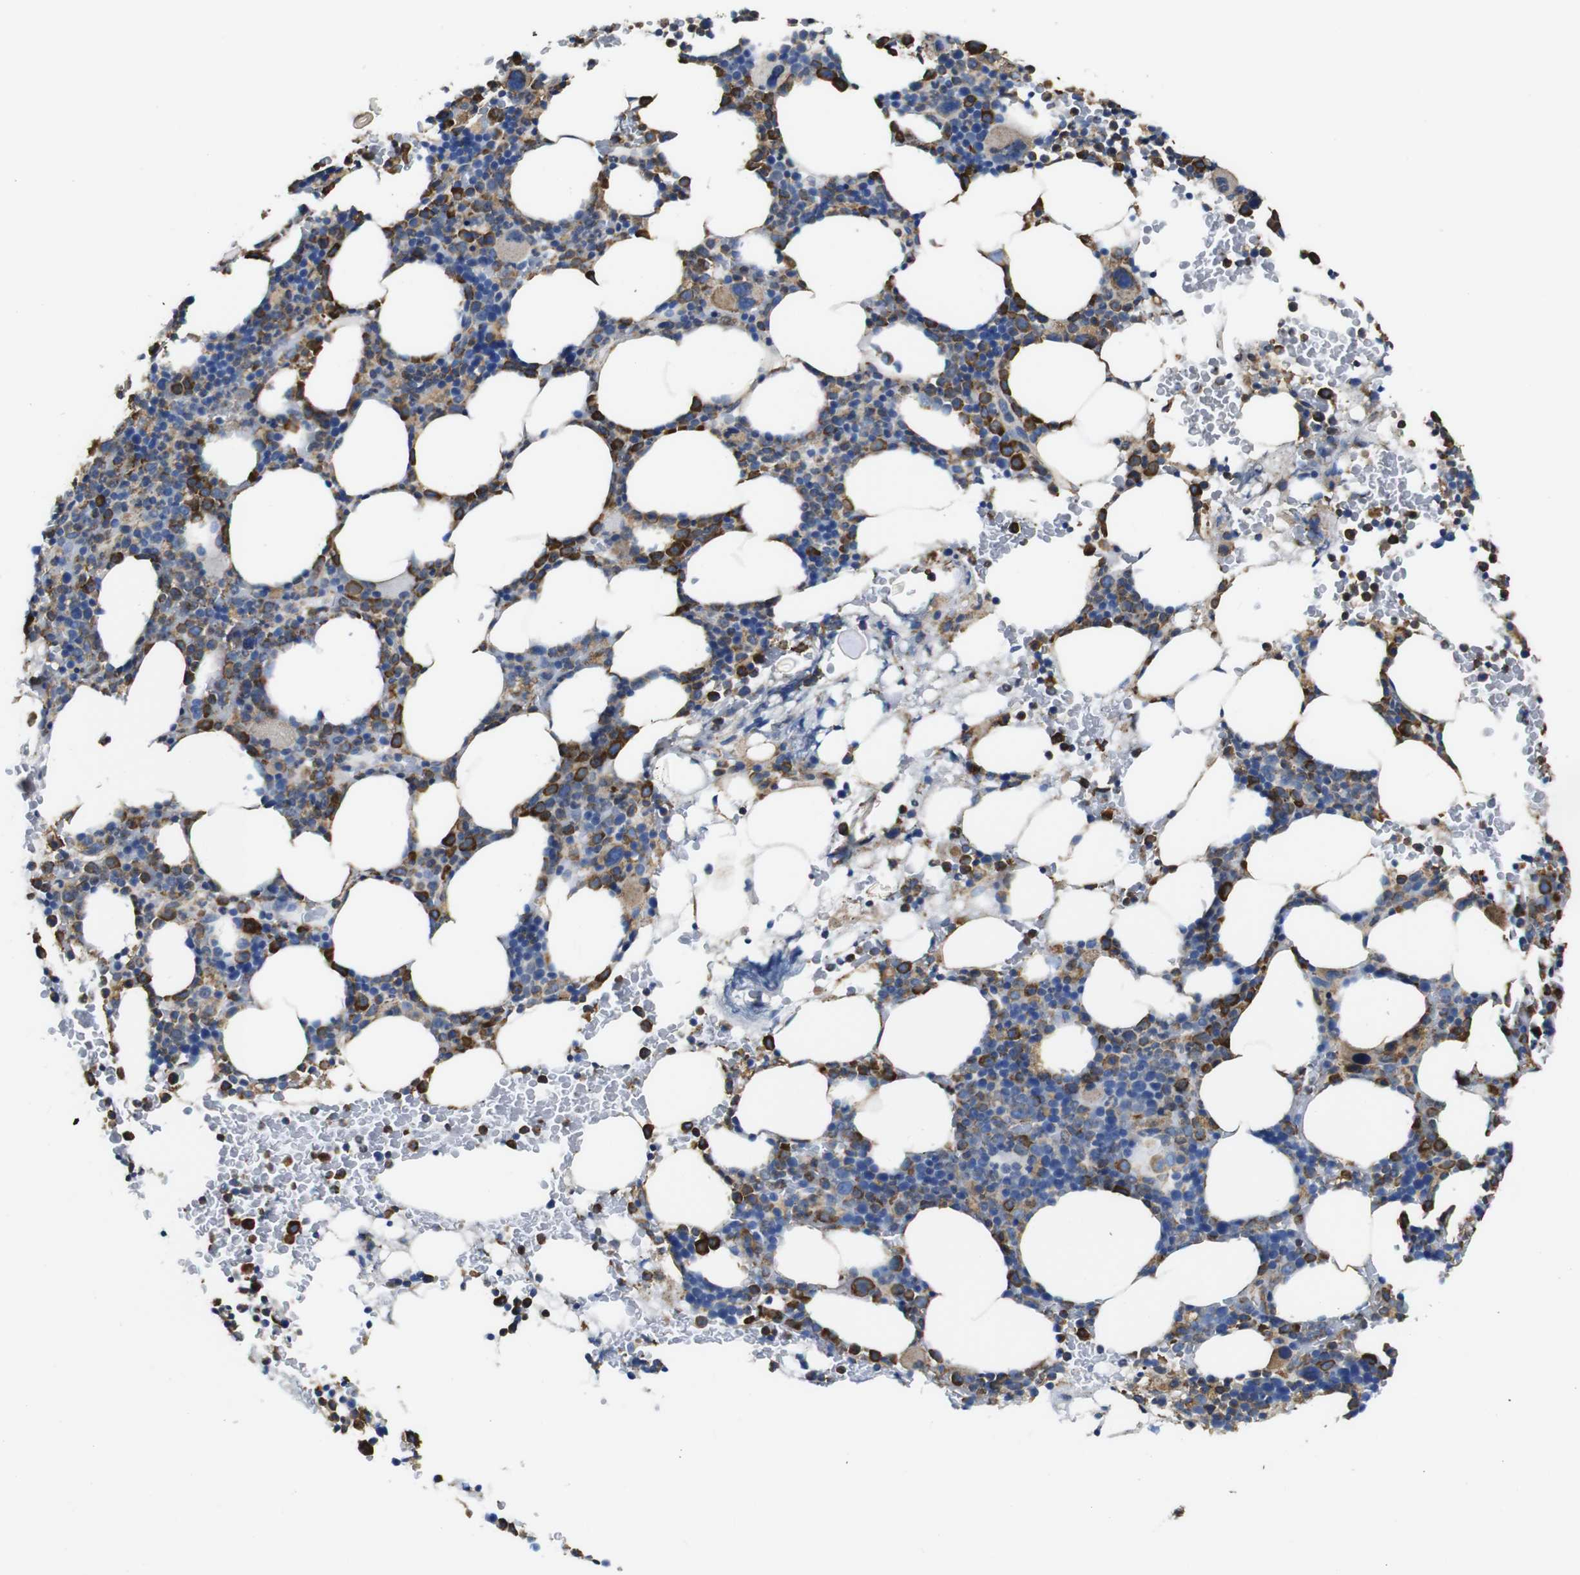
{"staining": {"intensity": "strong", "quantity": "25%-75%", "location": "cytoplasmic/membranous"}, "tissue": "bone marrow", "cell_type": "Hematopoietic cells", "image_type": "normal", "snomed": [{"axis": "morphology", "description": "Normal tissue, NOS"}, {"axis": "morphology", "description": "Inflammation, NOS"}, {"axis": "topography", "description": "Bone marrow"}], "caption": "Normal bone marrow was stained to show a protein in brown. There is high levels of strong cytoplasmic/membranous positivity in about 25%-75% of hematopoietic cells. (brown staining indicates protein expression, while blue staining denotes nuclei).", "gene": "PPIB", "patient": {"sex": "female", "age": 84}}